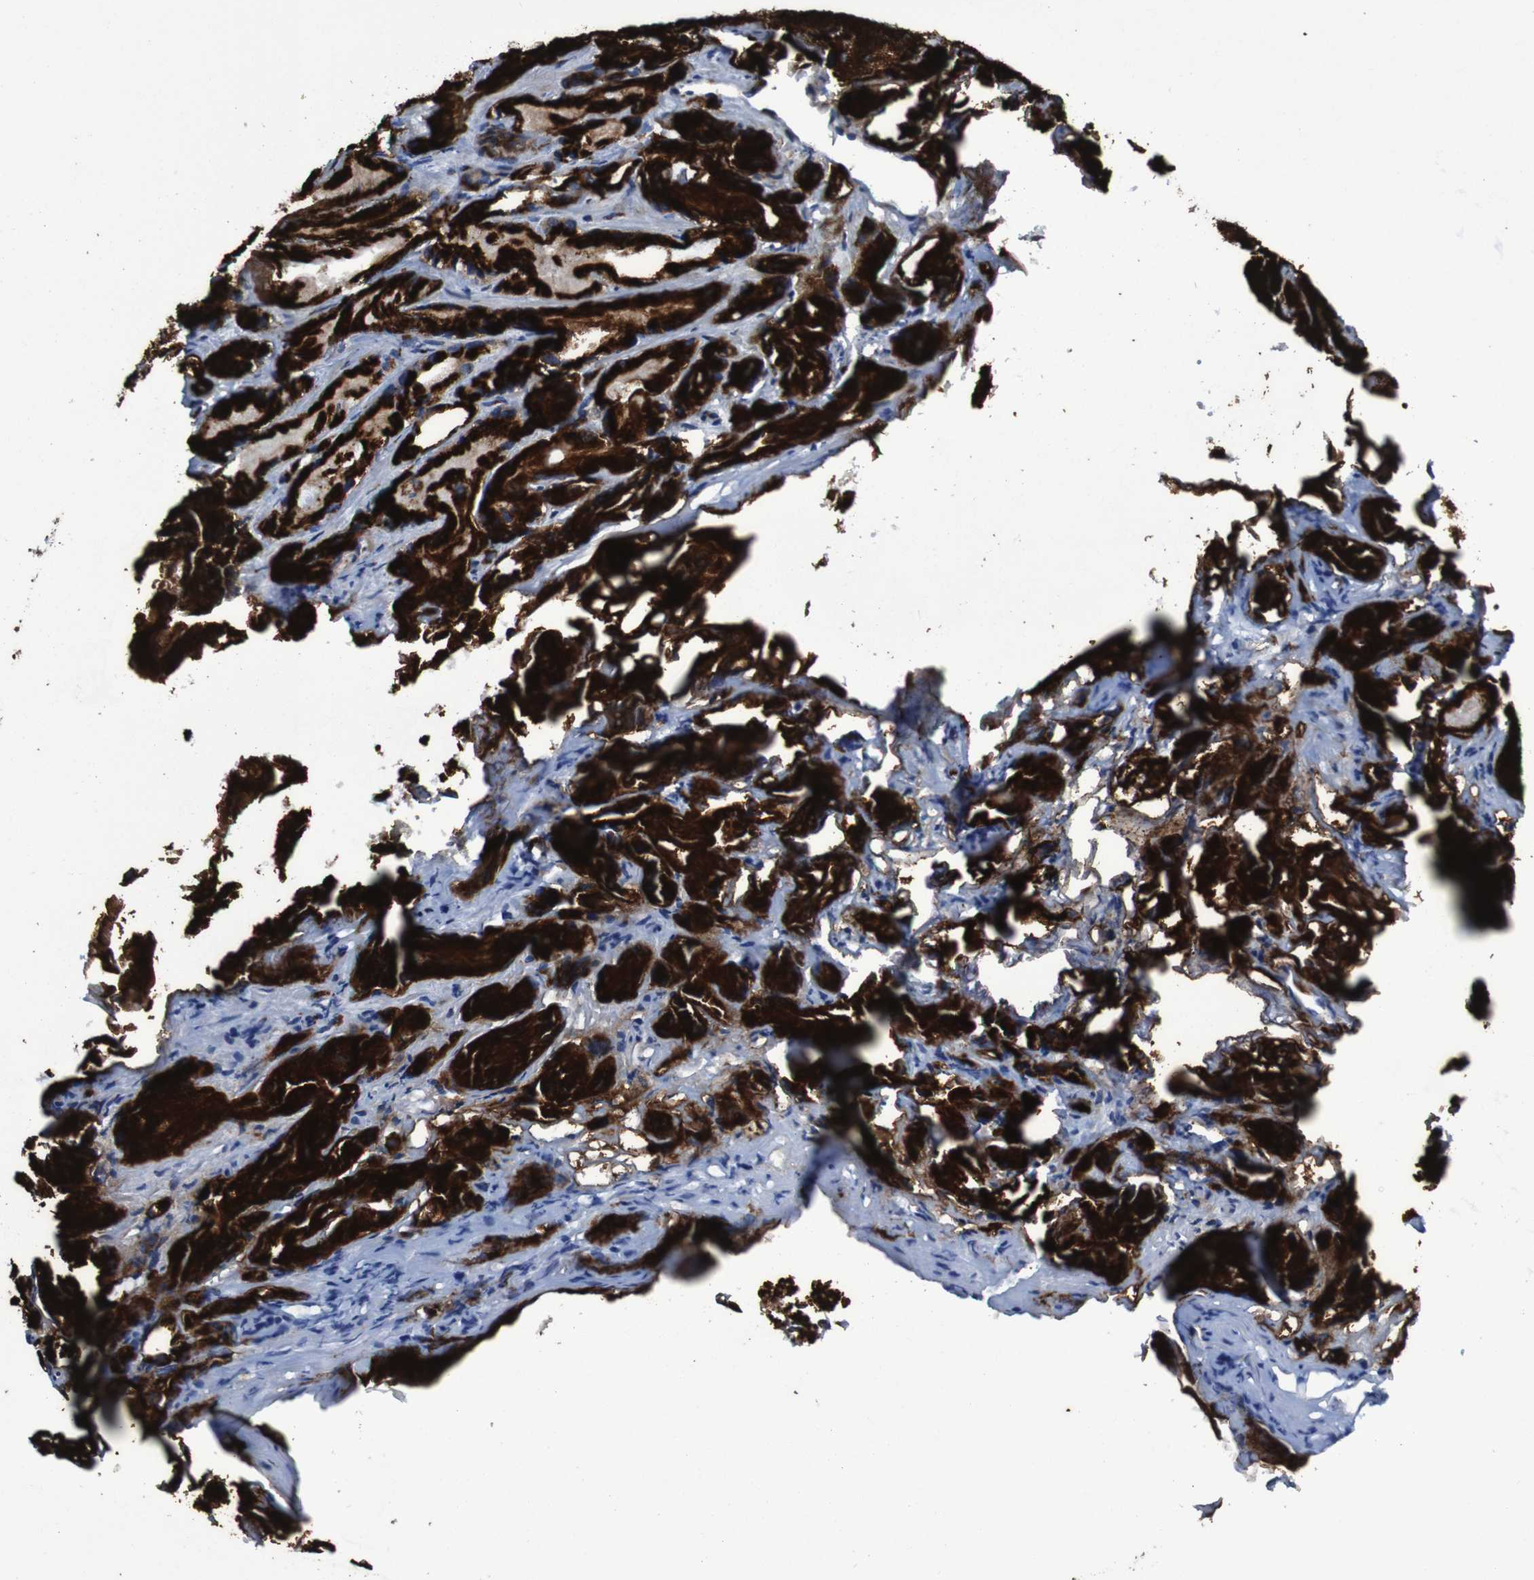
{"staining": {"intensity": "strong", "quantity": ">75%", "location": "cytoplasmic/membranous"}, "tissue": "prostate cancer", "cell_type": "Tumor cells", "image_type": "cancer", "snomed": [{"axis": "morphology", "description": "Adenocarcinoma, Low grade"}, {"axis": "topography", "description": "Prostate"}], "caption": "Immunohistochemical staining of human prostate cancer (low-grade adenocarcinoma) exhibits high levels of strong cytoplasmic/membranous protein positivity in approximately >75% of tumor cells.", "gene": "GOLM1", "patient": {"sex": "male", "age": 72}}